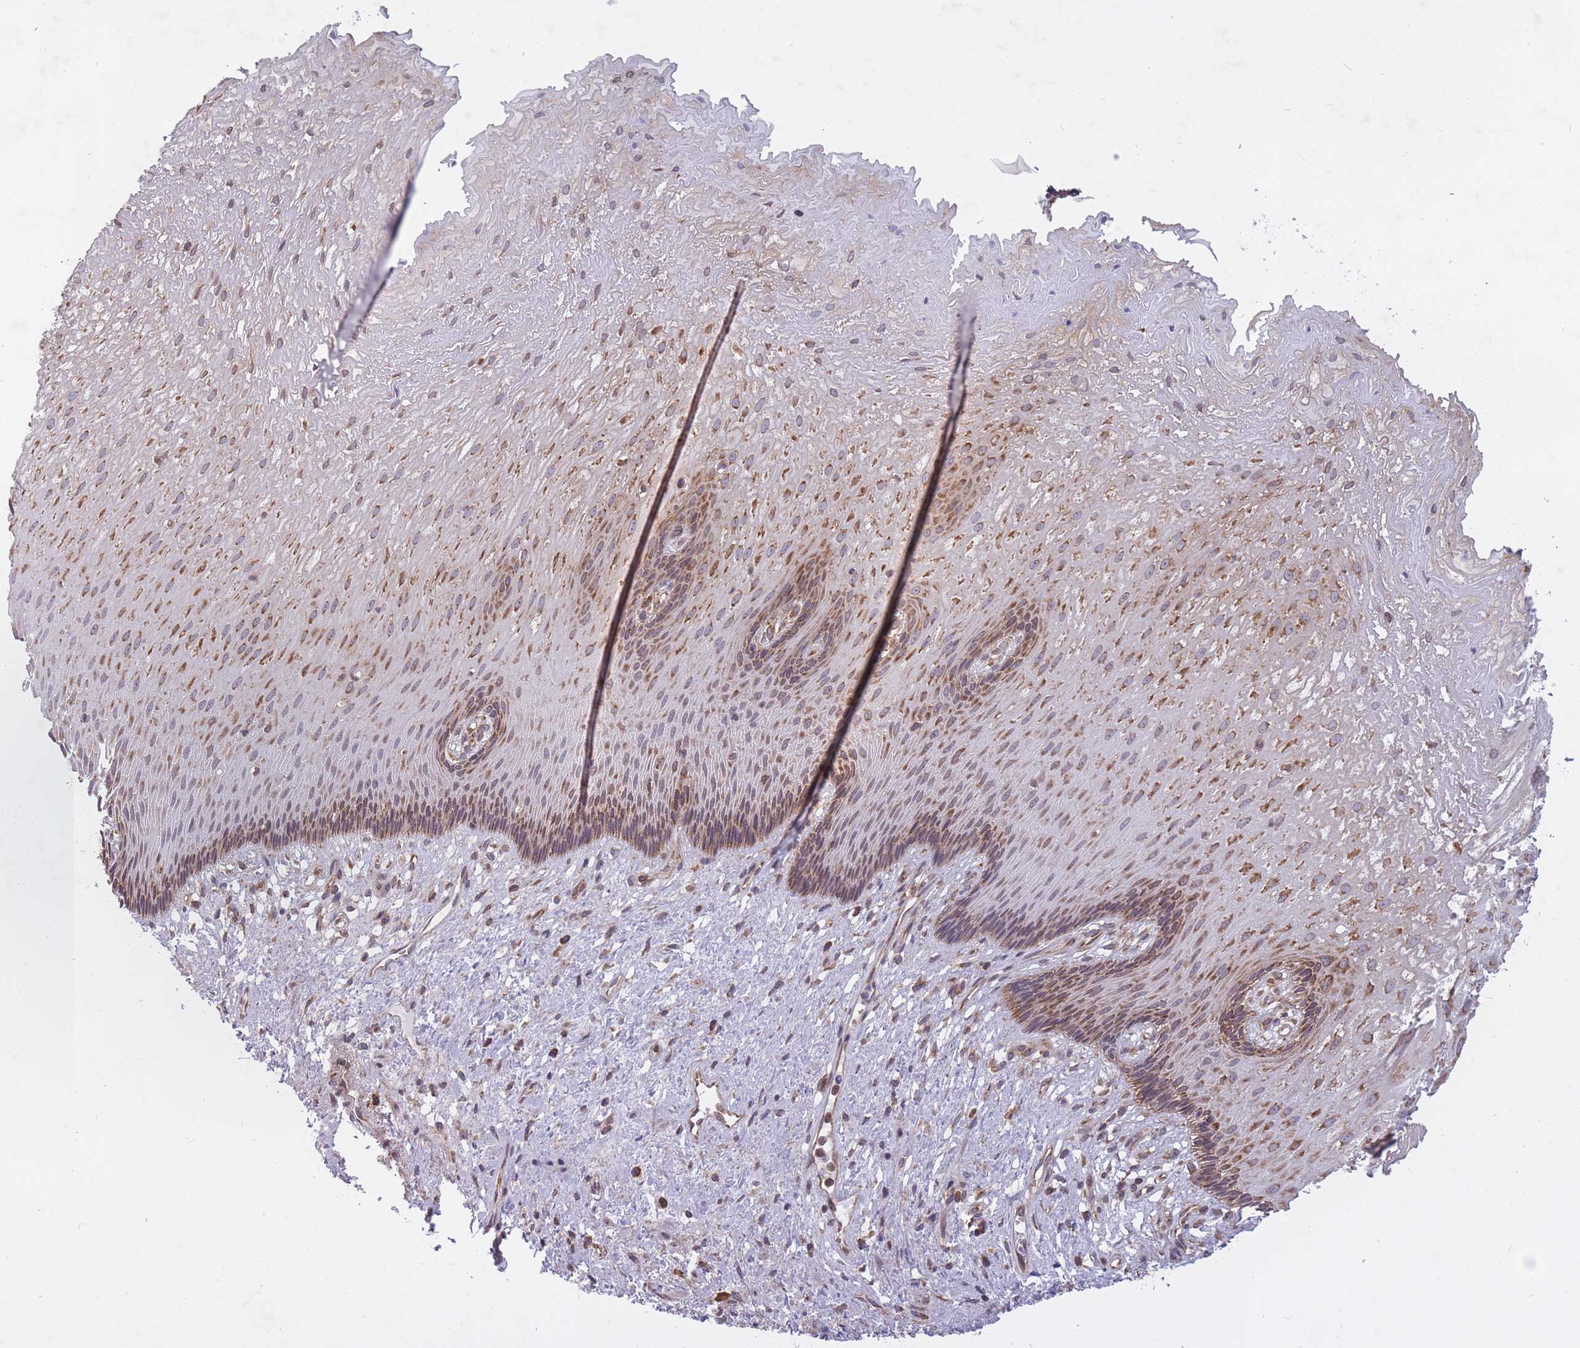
{"staining": {"intensity": "moderate", "quantity": ">75%", "location": "cytoplasmic/membranous"}, "tissue": "esophagus", "cell_type": "Squamous epithelial cells", "image_type": "normal", "snomed": [{"axis": "morphology", "description": "Normal tissue, NOS"}, {"axis": "topography", "description": "Esophagus"}], "caption": "Immunohistochemical staining of unremarkable esophagus displays moderate cytoplasmic/membranous protein expression in approximately >75% of squamous epithelial cells. The staining is performed using DAB (3,3'-diaminobenzidine) brown chromogen to label protein expression. The nuclei are counter-stained blue using hematoxylin.", "gene": "CCDC124", "patient": {"sex": "male", "age": 60}}